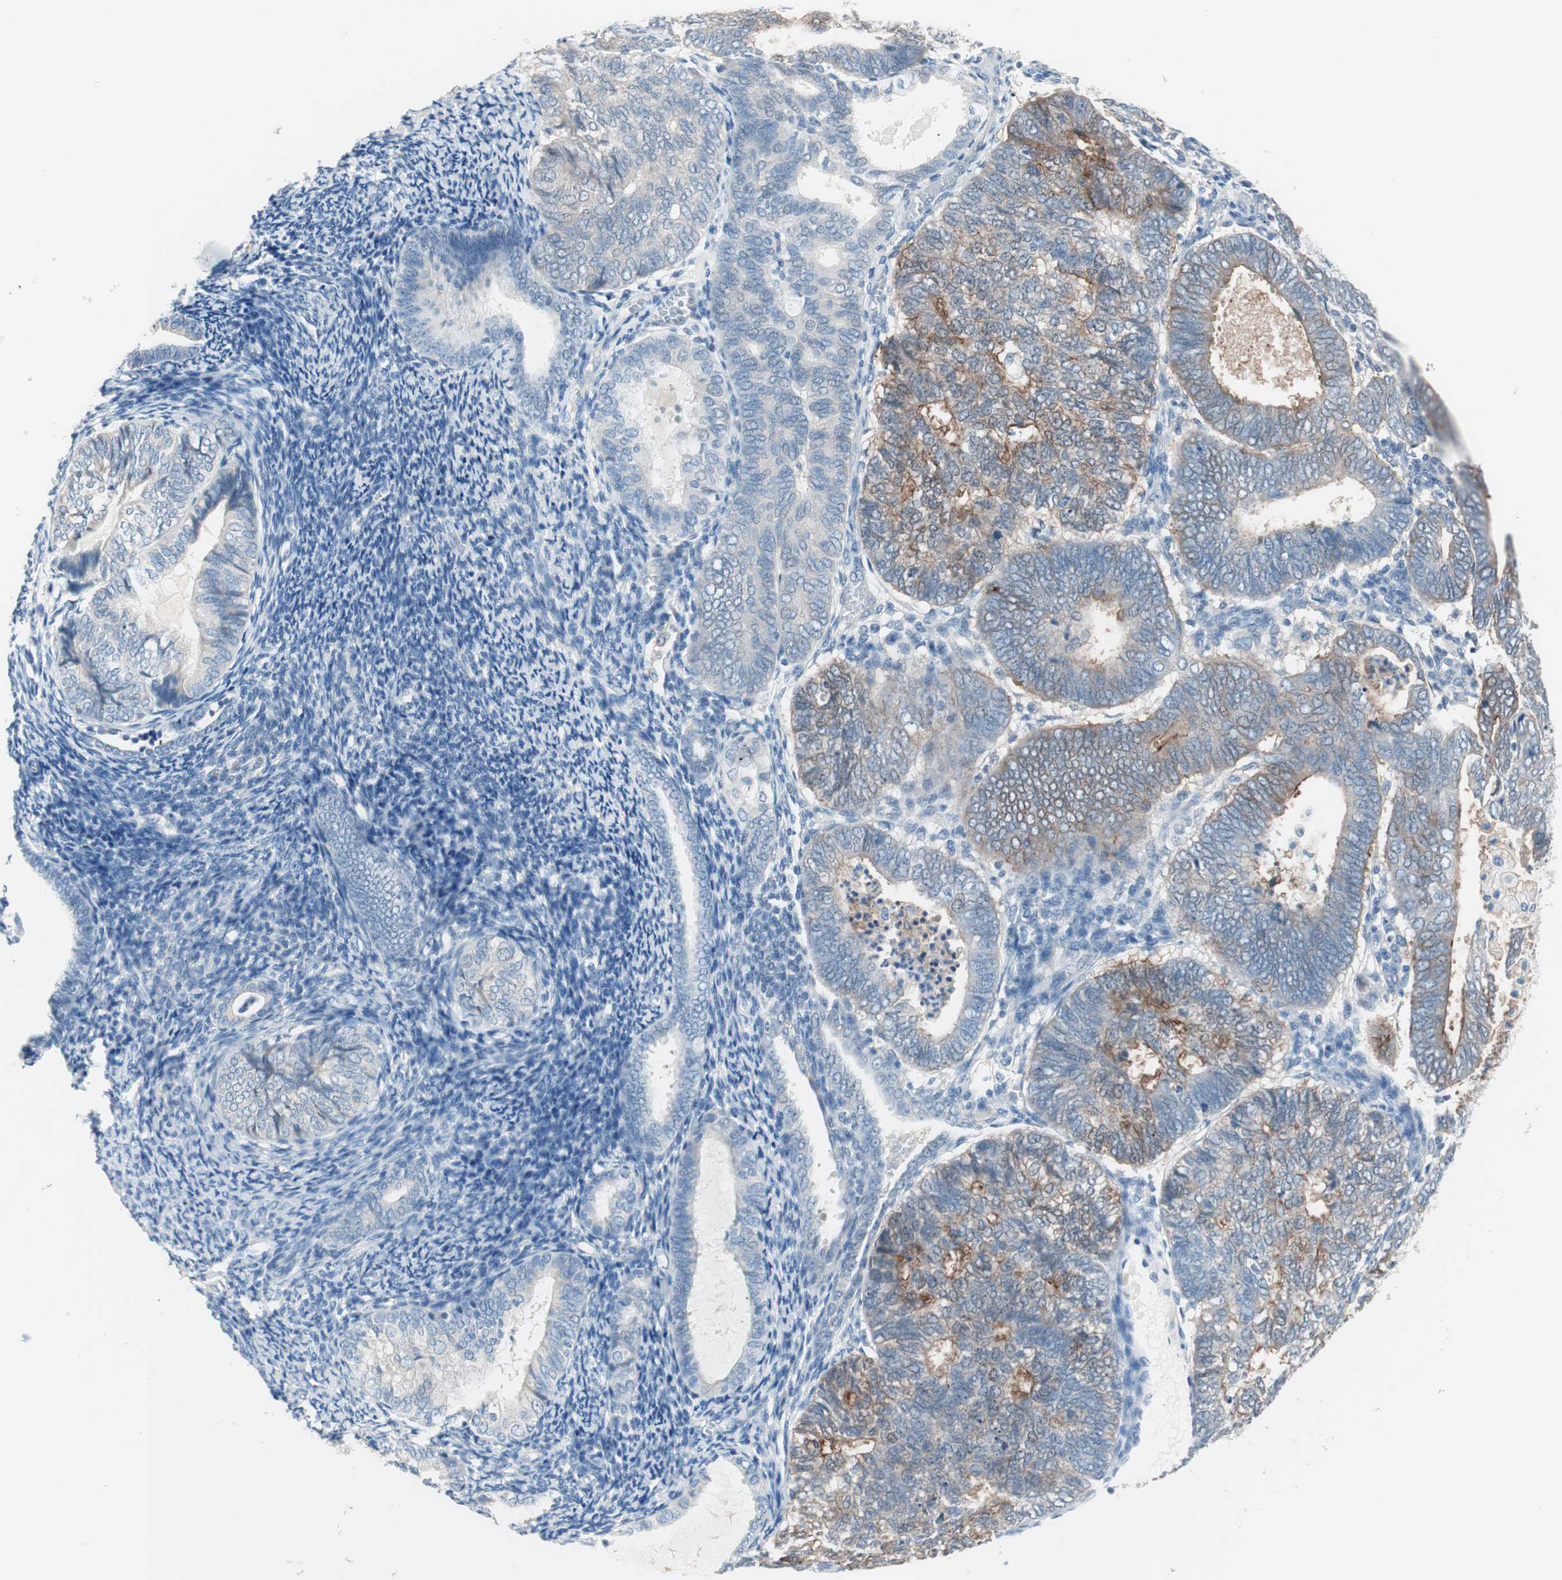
{"staining": {"intensity": "moderate", "quantity": "25%-75%", "location": "cytoplasmic/membranous"}, "tissue": "endometrial cancer", "cell_type": "Tumor cells", "image_type": "cancer", "snomed": [{"axis": "morphology", "description": "Adenocarcinoma, NOS"}, {"axis": "topography", "description": "Uterus"}], "caption": "This is an image of immunohistochemistry (IHC) staining of endometrial cancer (adenocarcinoma), which shows moderate staining in the cytoplasmic/membranous of tumor cells.", "gene": "VIL1", "patient": {"sex": "female", "age": 60}}